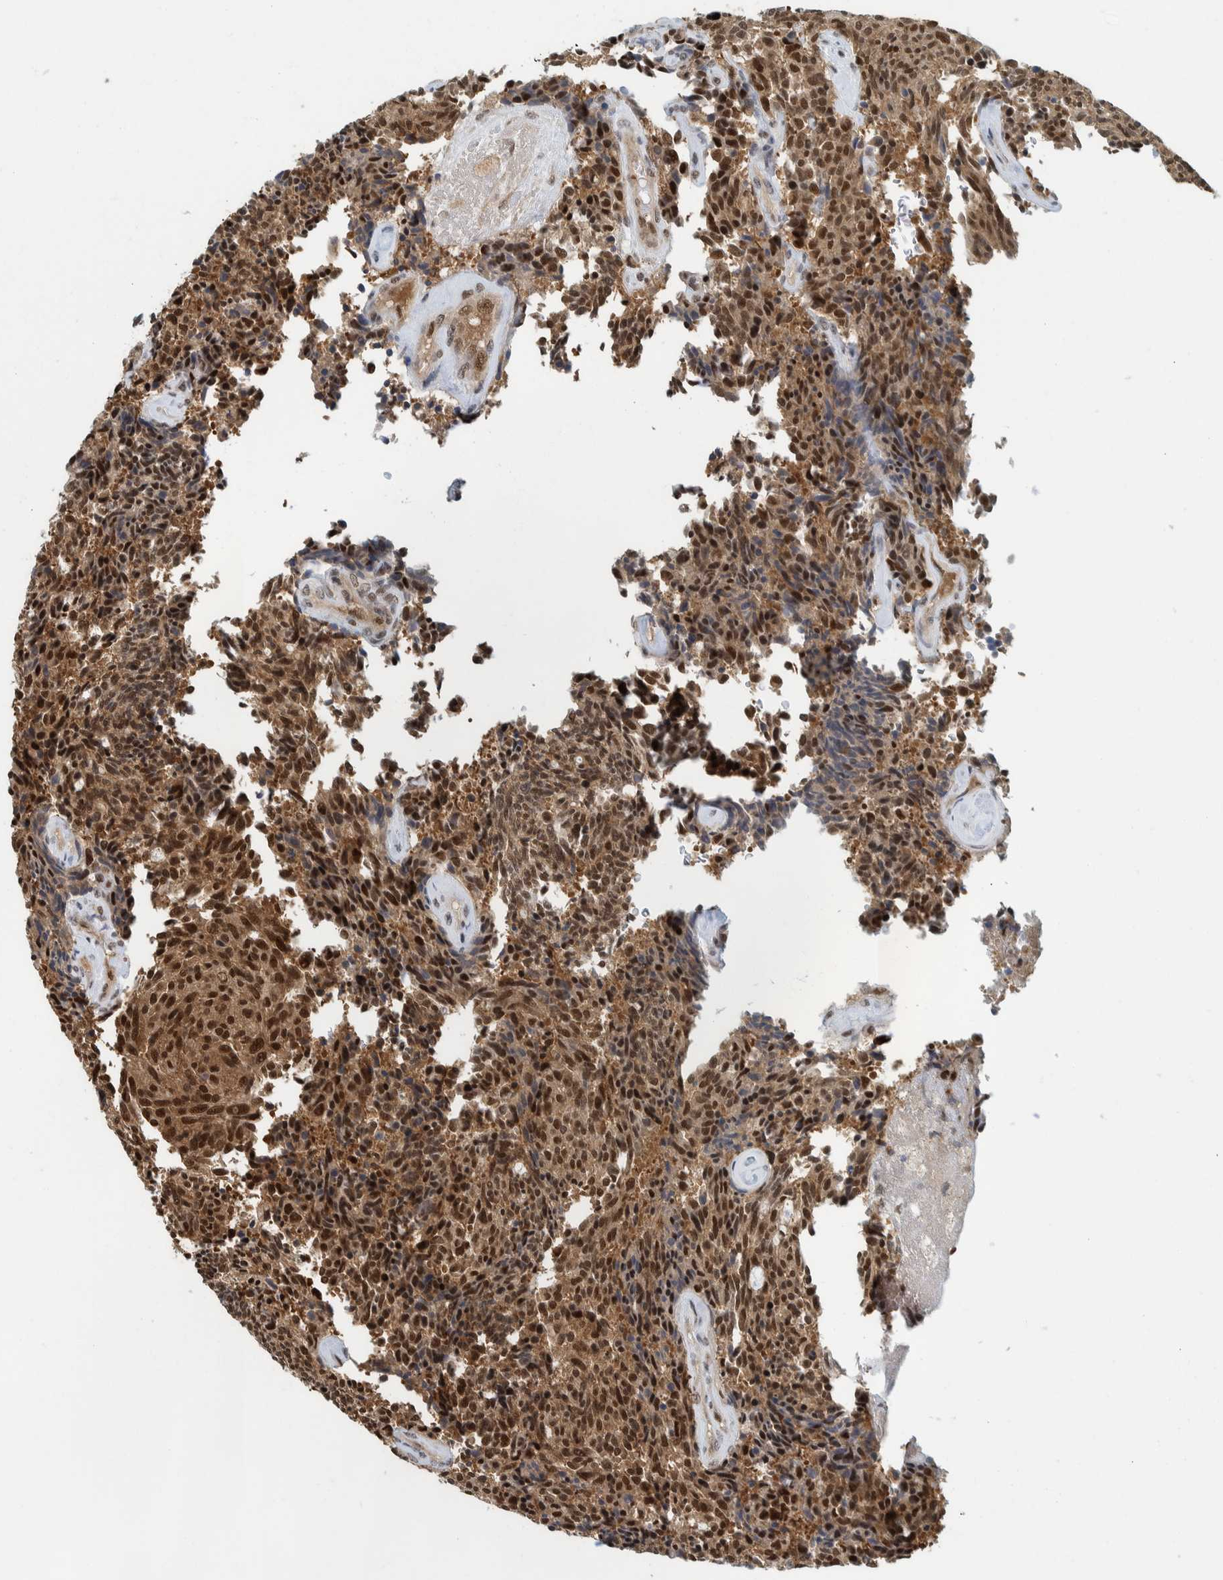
{"staining": {"intensity": "strong", "quantity": ">75%", "location": "cytoplasmic/membranous,nuclear"}, "tissue": "carcinoid", "cell_type": "Tumor cells", "image_type": "cancer", "snomed": [{"axis": "morphology", "description": "Carcinoid, malignant, NOS"}, {"axis": "topography", "description": "Pancreas"}], "caption": "Protein analysis of carcinoid tissue displays strong cytoplasmic/membranous and nuclear positivity in about >75% of tumor cells.", "gene": "COPS3", "patient": {"sex": "female", "age": 54}}